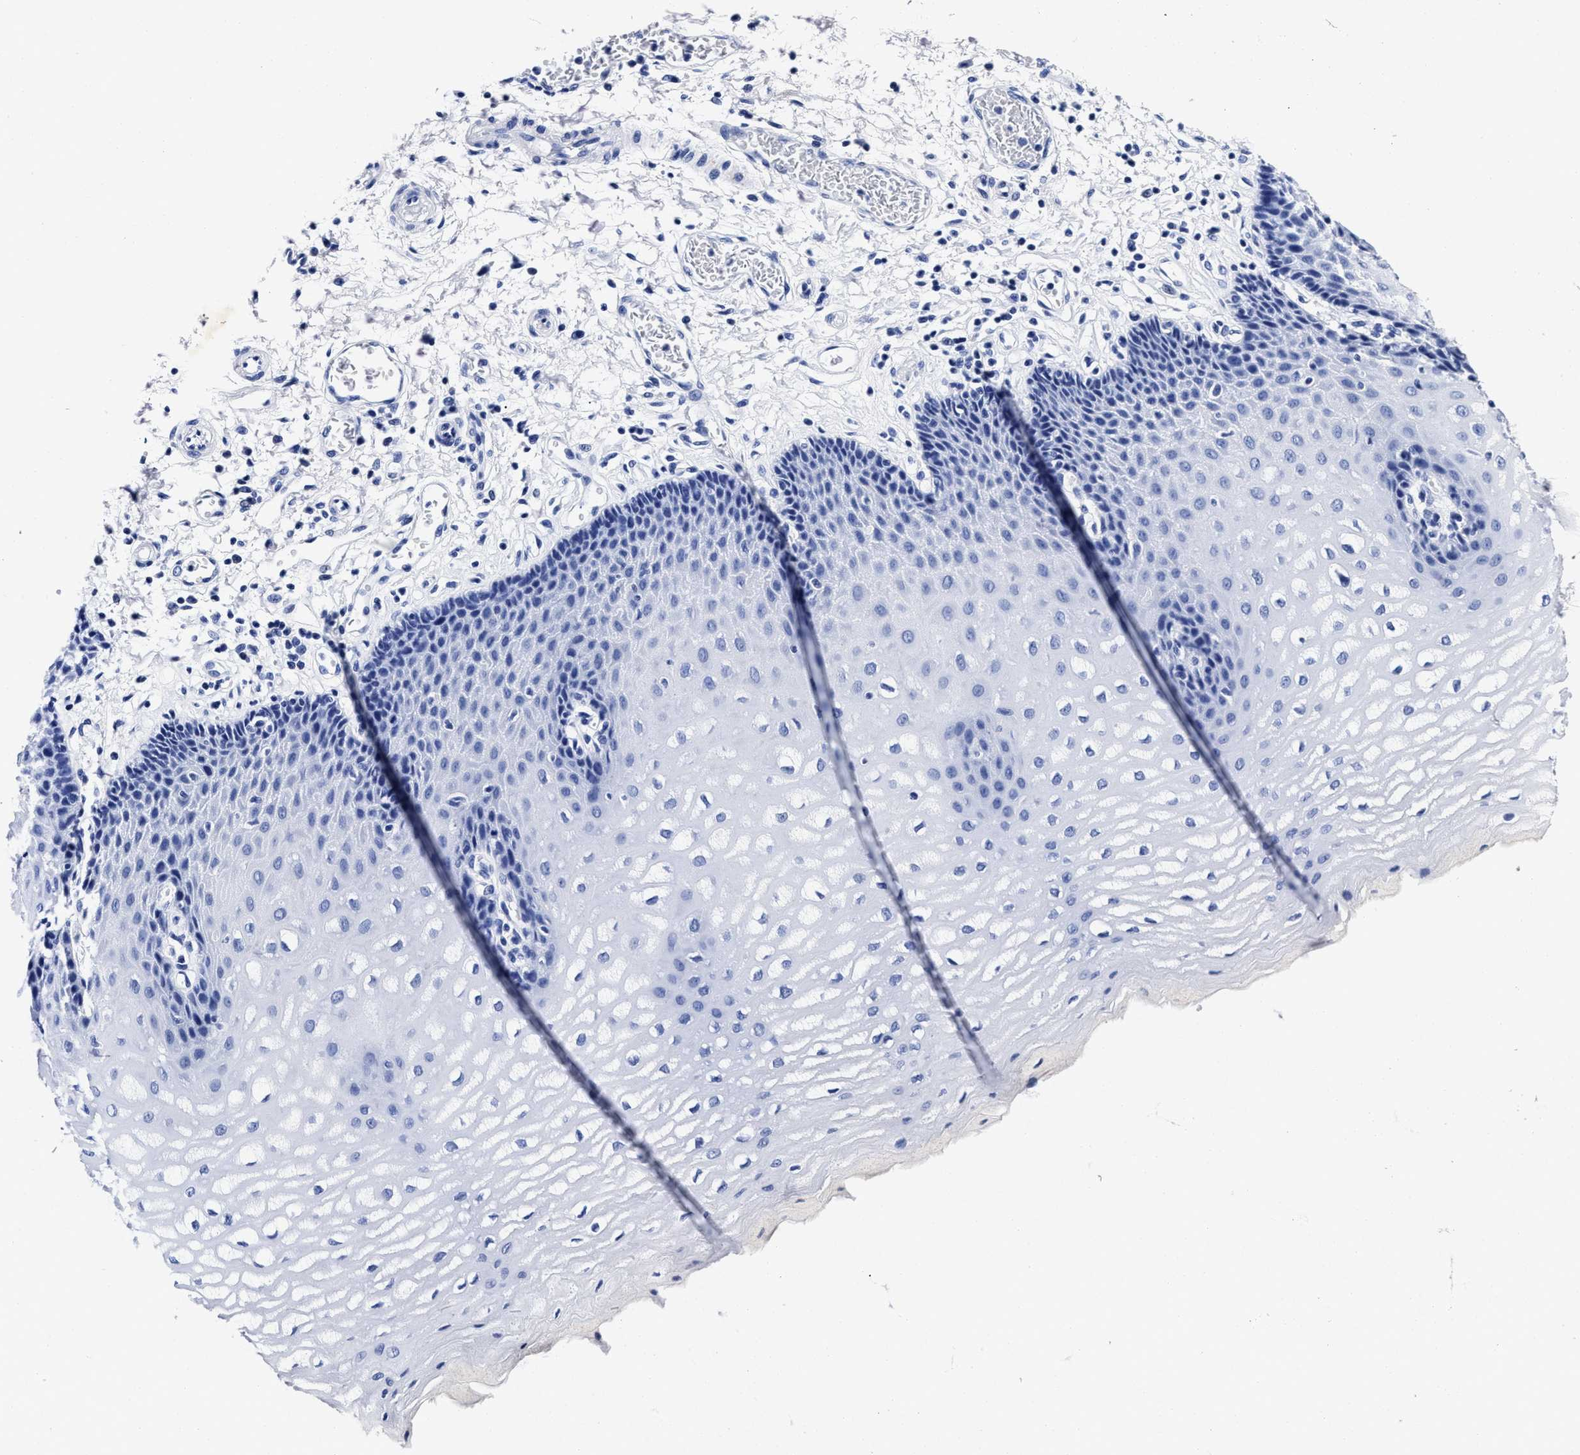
{"staining": {"intensity": "negative", "quantity": "none", "location": "none"}, "tissue": "esophagus", "cell_type": "Squamous epithelial cells", "image_type": "normal", "snomed": [{"axis": "morphology", "description": "Normal tissue, NOS"}, {"axis": "topography", "description": "Esophagus"}], "caption": "Immunohistochemistry (IHC) image of benign human esophagus stained for a protein (brown), which displays no expression in squamous epithelial cells.", "gene": "LRRC8E", "patient": {"sex": "male", "age": 54}}